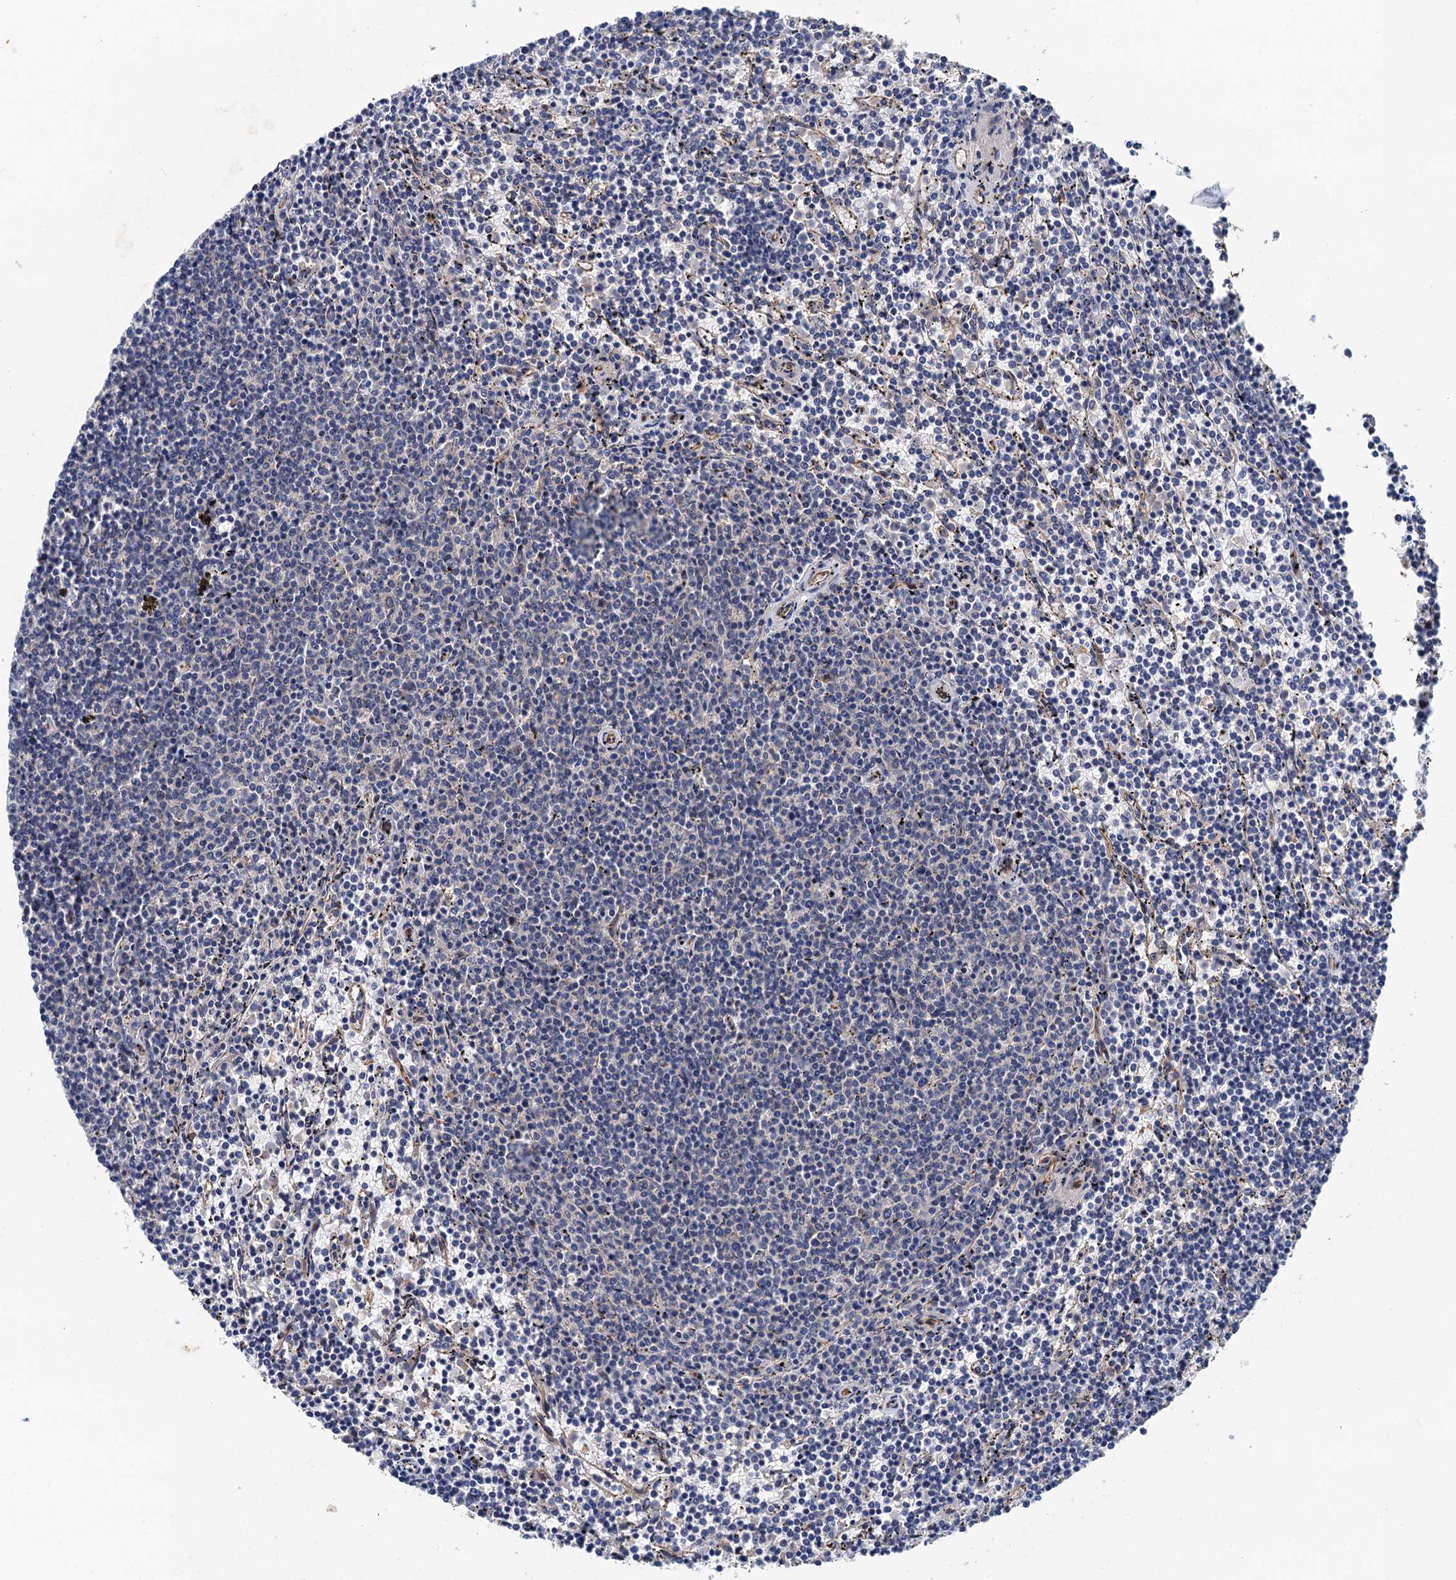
{"staining": {"intensity": "negative", "quantity": "none", "location": "none"}, "tissue": "lymphoma", "cell_type": "Tumor cells", "image_type": "cancer", "snomed": [{"axis": "morphology", "description": "Malignant lymphoma, non-Hodgkin's type, Low grade"}, {"axis": "topography", "description": "Spleen"}], "caption": "Micrograph shows no significant protein positivity in tumor cells of malignant lymphoma, non-Hodgkin's type (low-grade).", "gene": "PJA2", "patient": {"sex": "female", "age": 50}}